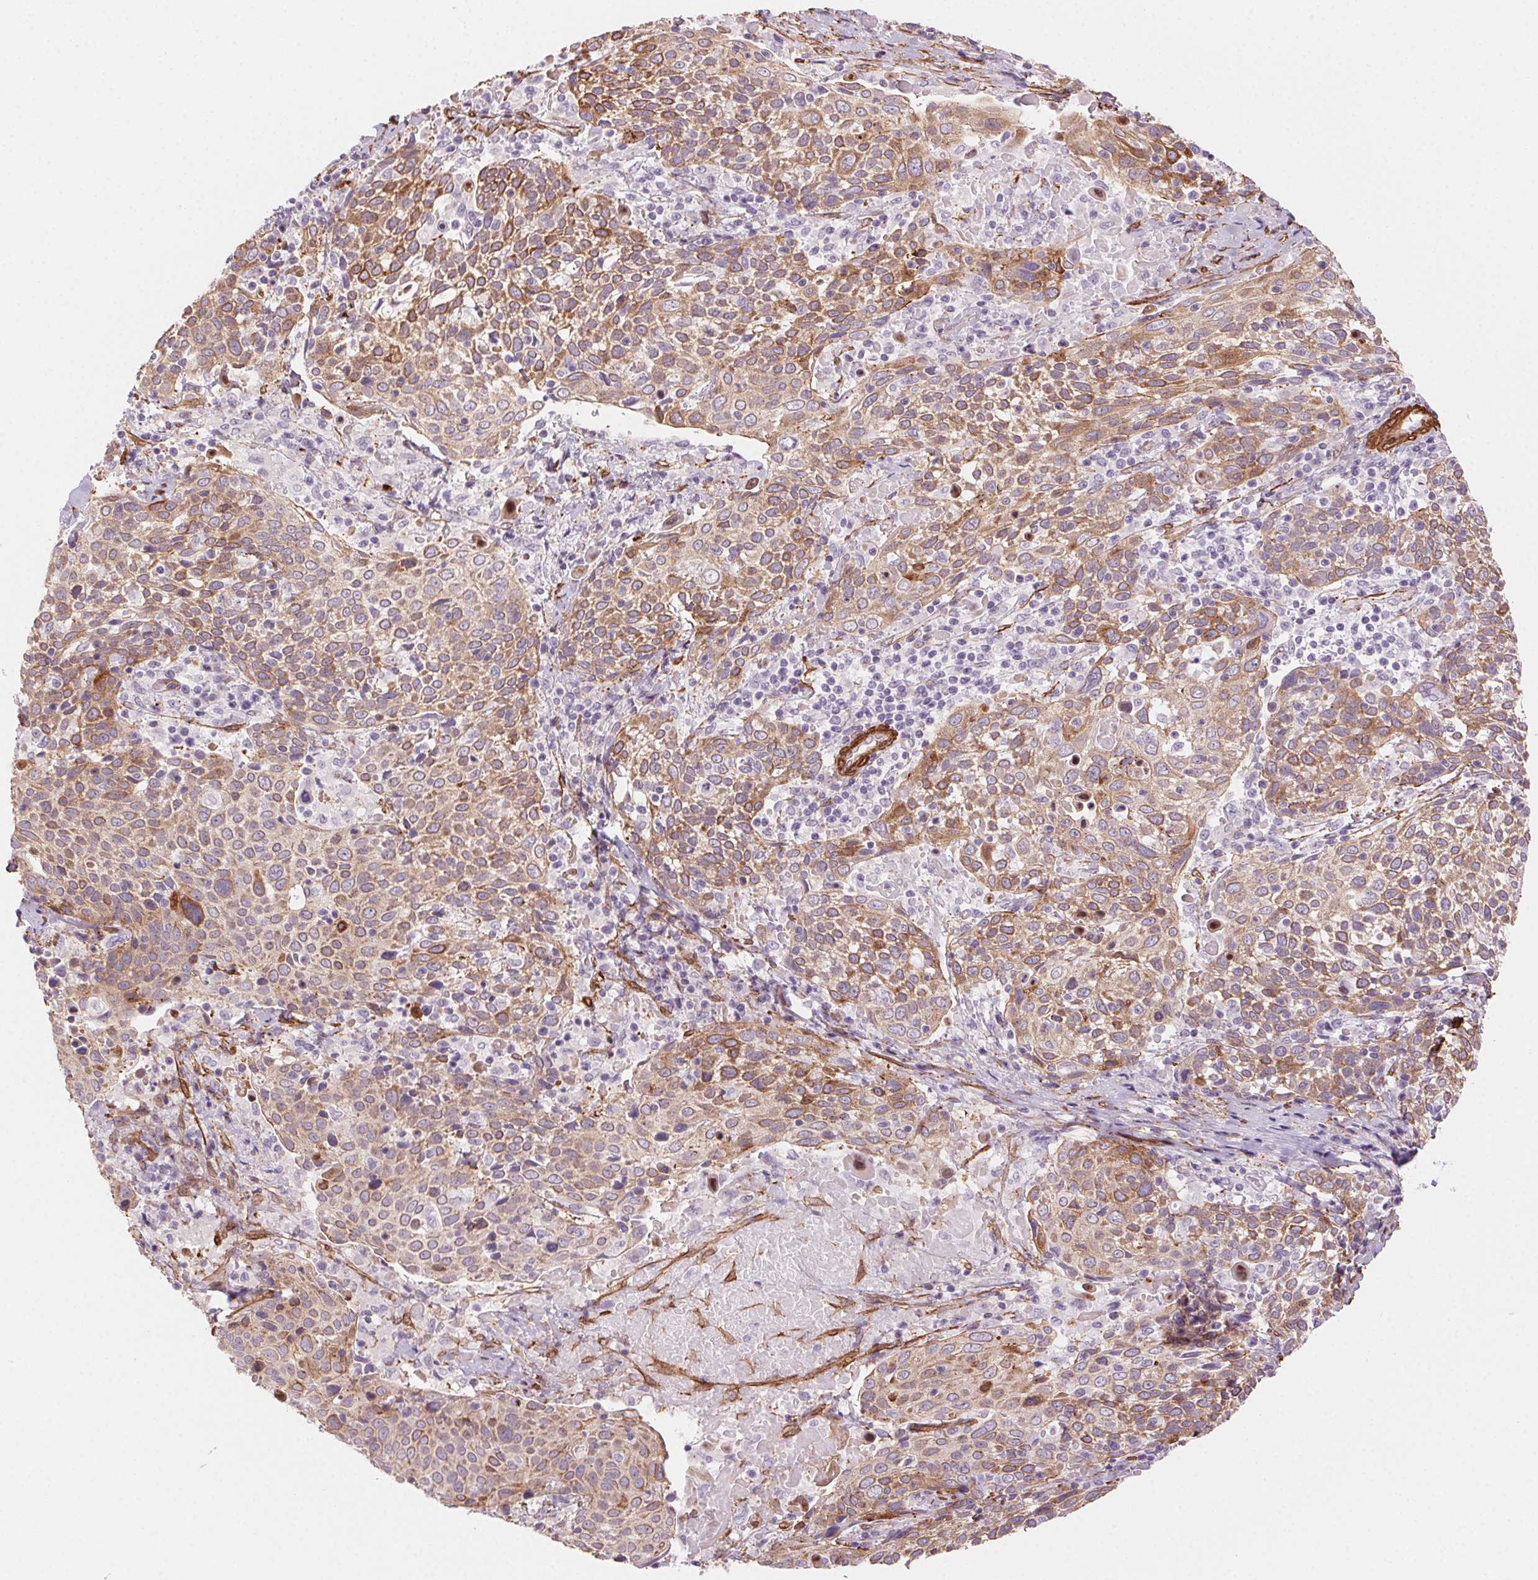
{"staining": {"intensity": "moderate", "quantity": ">75%", "location": "cytoplasmic/membranous"}, "tissue": "cervical cancer", "cell_type": "Tumor cells", "image_type": "cancer", "snomed": [{"axis": "morphology", "description": "Squamous cell carcinoma, NOS"}, {"axis": "topography", "description": "Cervix"}], "caption": "Cervical cancer was stained to show a protein in brown. There is medium levels of moderate cytoplasmic/membranous staining in about >75% of tumor cells.", "gene": "GPX8", "patient": {"sex": "female", "age": 61}}